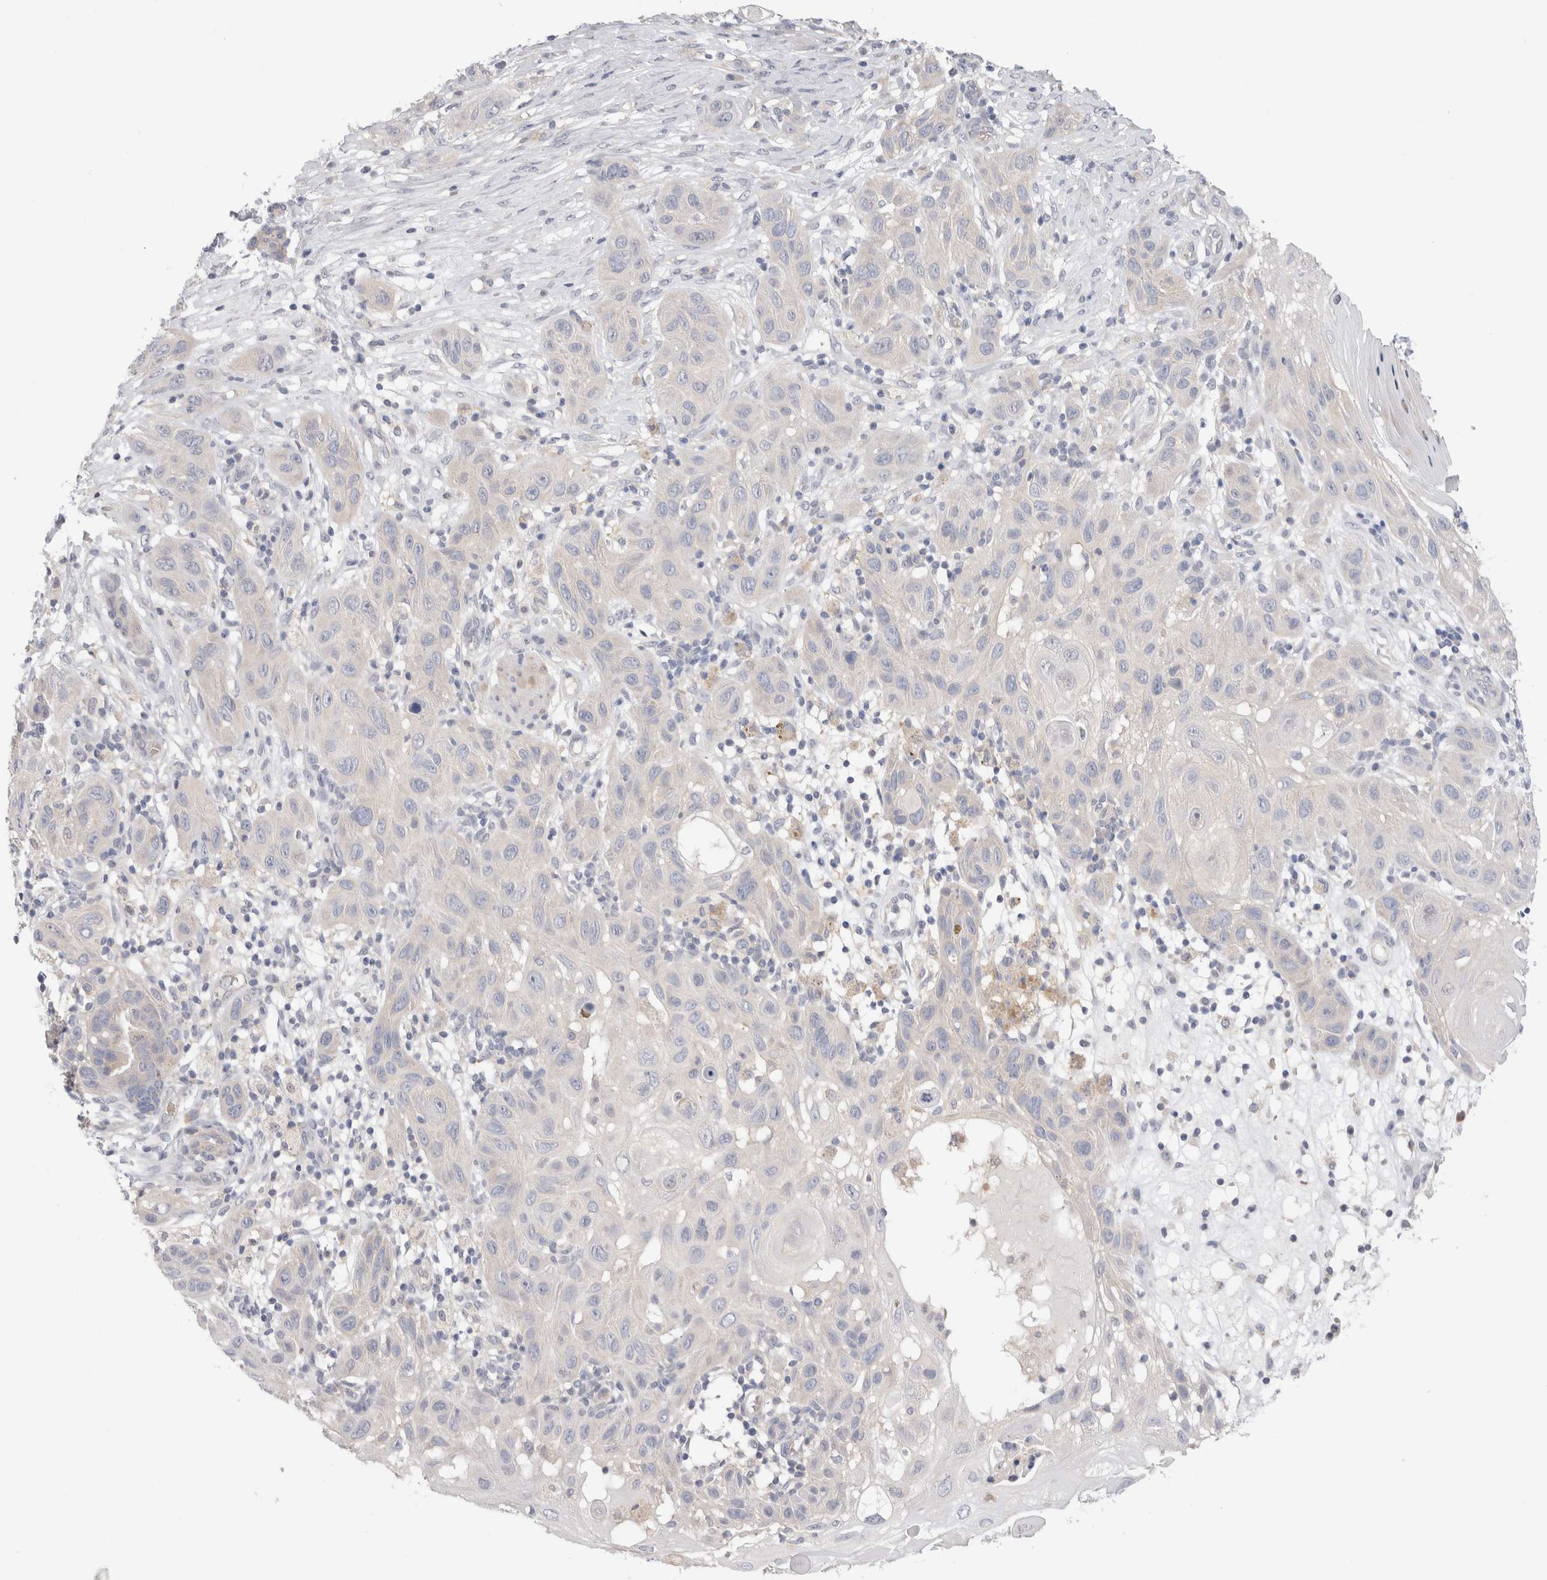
{"staining": {"intensity": "negative", "quantity": "none", "location": "none"}, "tissue": "skin cancer", "cell_type": "Tumor cells", "image_type": "cancer", "snomed": [{"axis": "morphology", "description": "Squamous cell carcinoma, NOS"}, {"axis": "topography", "description": "Skin"}], "caption": "Skin squamous cell carcinoma was stained to show a protein in brown. There is no significant positivity in tumor cells. (Brightfield microscopy of DAB immunohistochemistry at high magnification).", "gene": "NDOR1", "patient": {"sex": "female", "age": 96}}